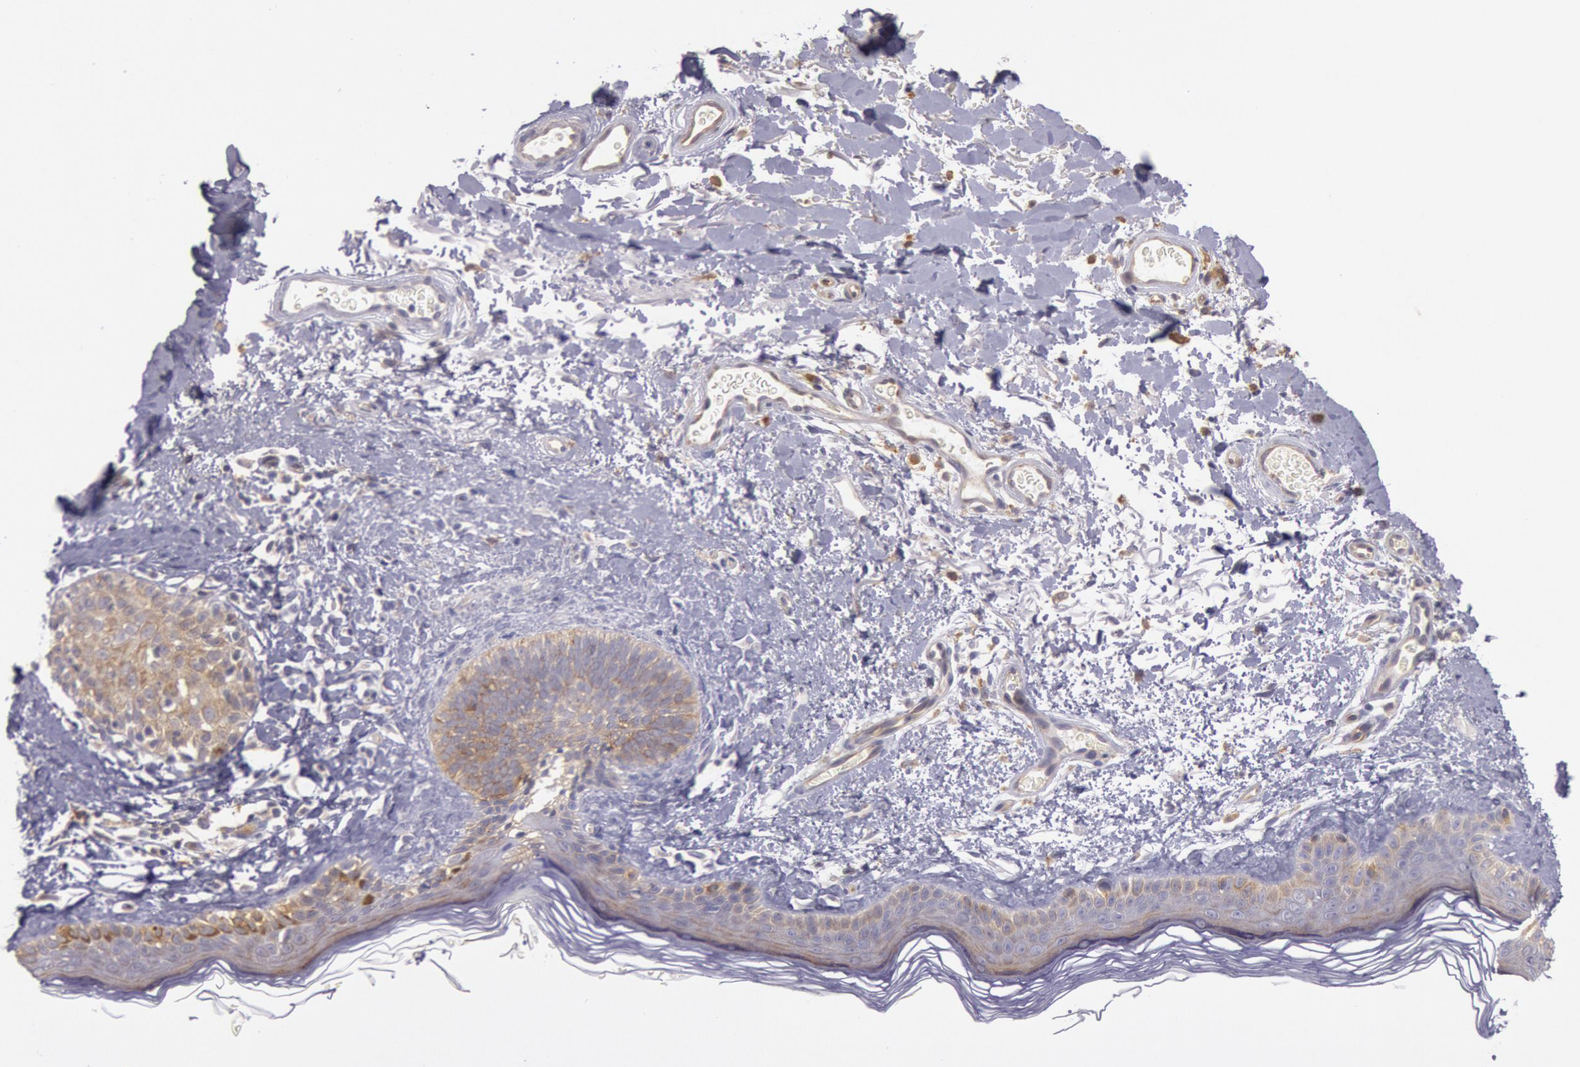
{"staining": {"intensity": "negative", "quantity": "none", "location": "none"}, "tissue": "skin", "cell_type": "Fibroblasts", "image_type": "normal", "snomed": [{"axis": "morphology", "description": "Normal tissue, NOS"}, {"axis": "topography", "description": "Skin"}], "caption": "This is an IHC micrograph of unremarkable skin. There is no expression in fibroblasts.", "gene": "MYO5A", "patient": {"sex": "male", "age": 63}}